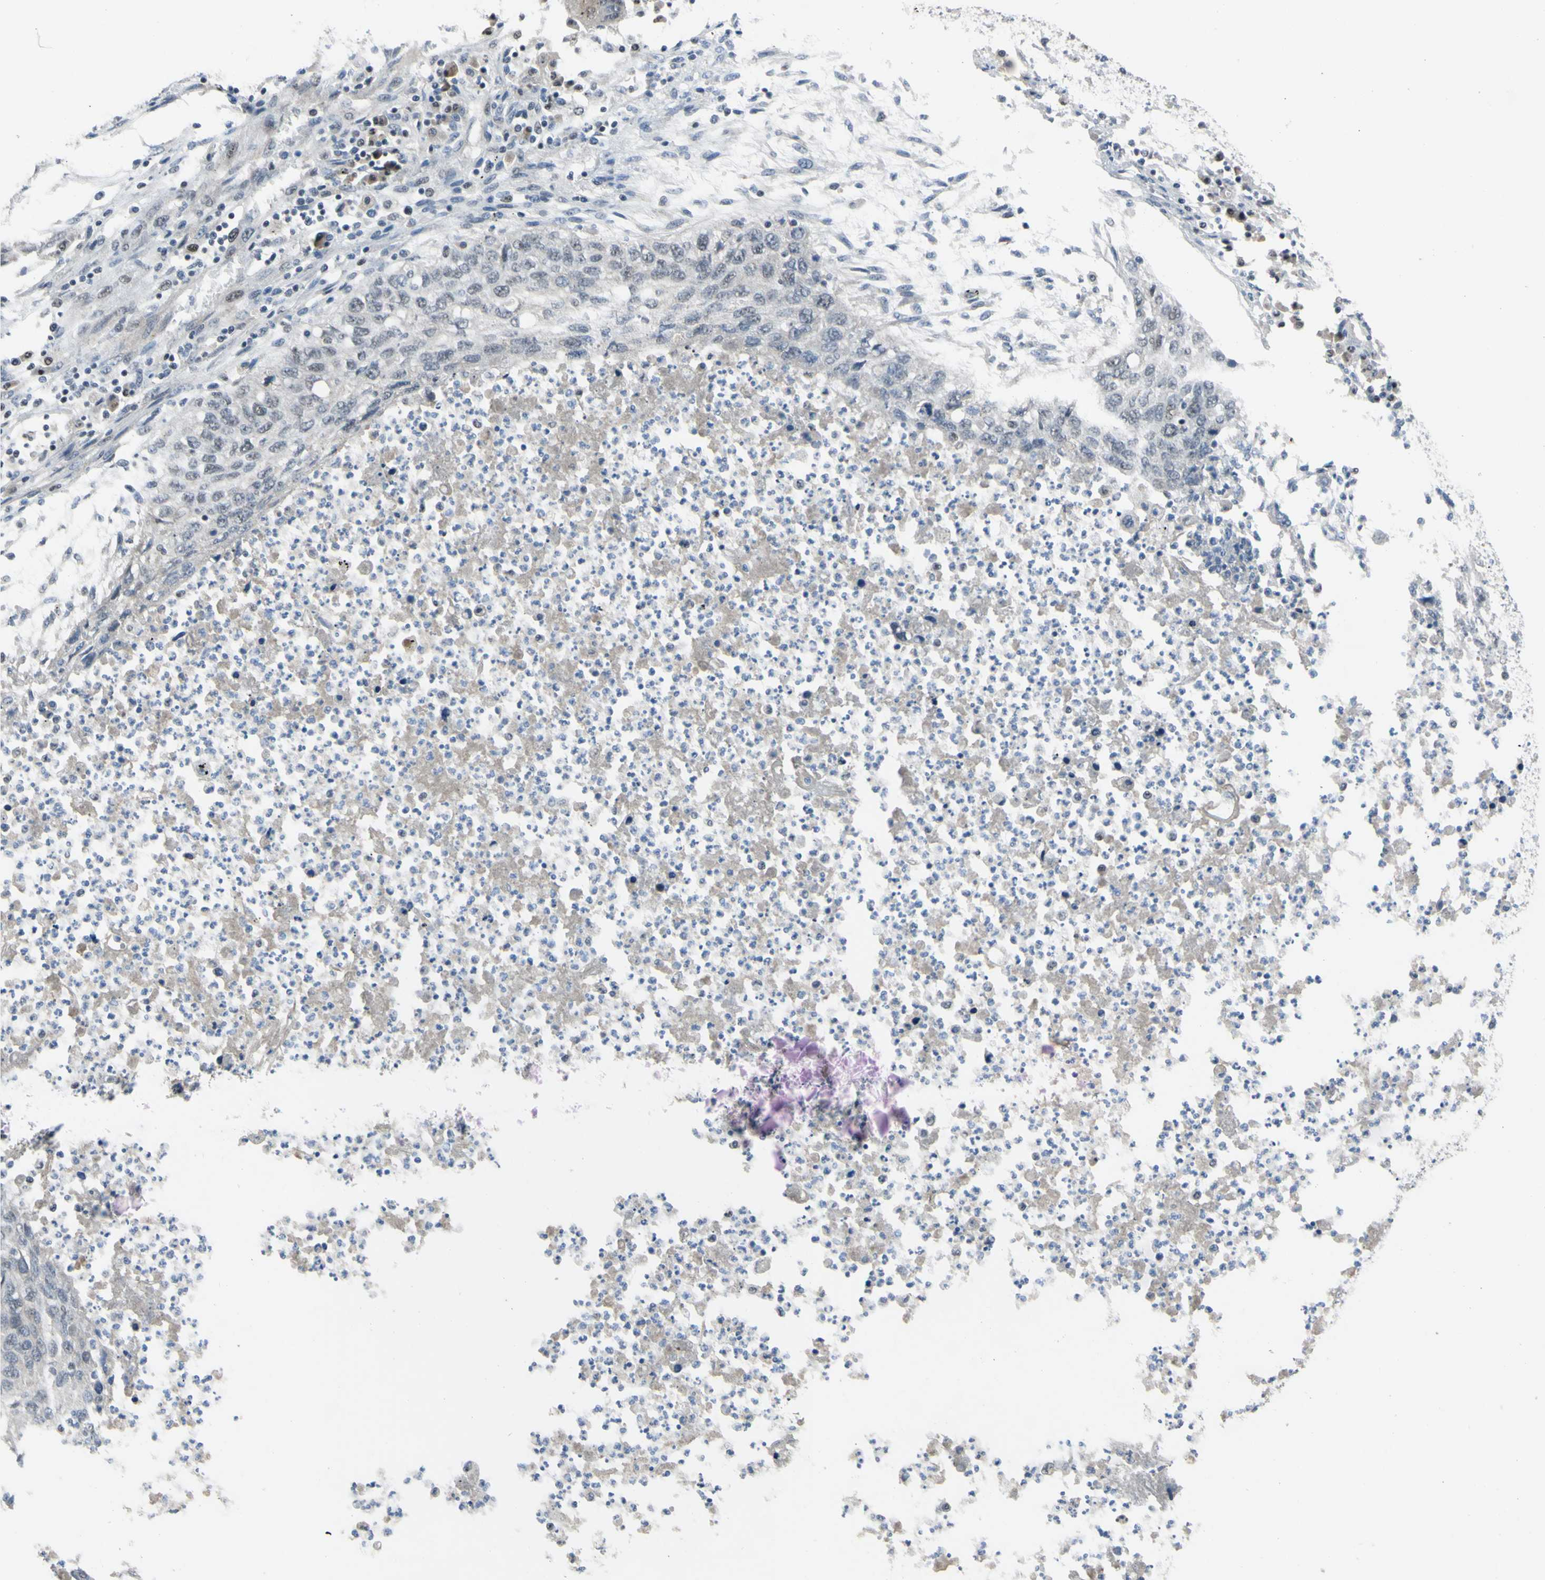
{"staining": {"intensity": "negative", "quantity": "none", "location": "none"}, "tissue": "lung cancer", "cell_type": "Tumor cells", "image_type": "cancer", "snomed": [{"axis": "morphology", "description": "Squamous cell carcinoma, NOS"}, {"axis": "topography", "description": "Lung"}], "caption": "This is an immunohistochemistry (IHC) micrograph of squamous cell carcinoma (lung). There is no positivity in tumor cells.", "gene": "LHX9", "patient": {"sex": "female", "age": 63}}